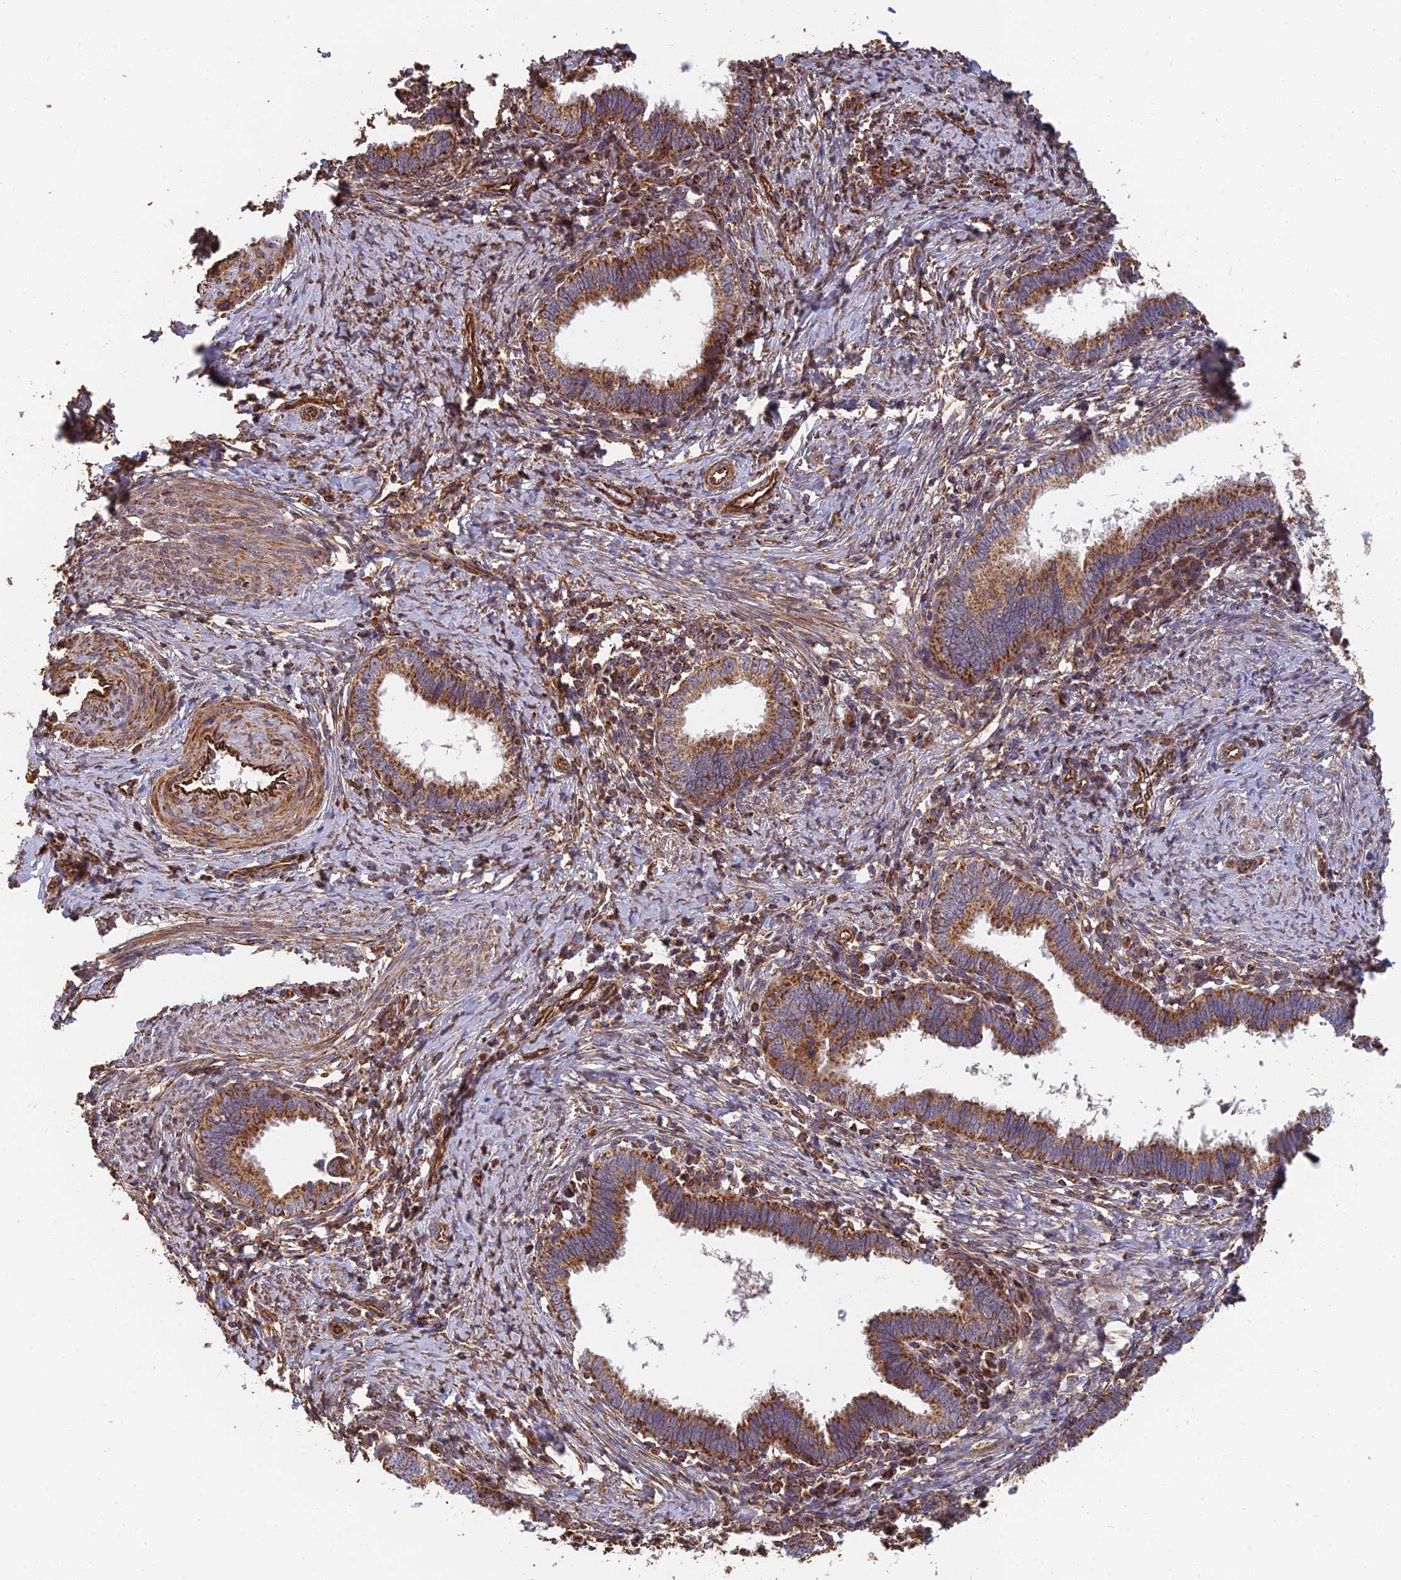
{"staining": {"intensity": "moderate", "quantity": ">75%", "location": "cytoplasmic/membranous"}, "tissue": "cervical cancer", "cell_type": "Tumor cells", "image_type": "cancer", "snomed": [{"axis": "morphology", "description": "Adenocarcinoma, NOS"}, {"axis": "topography", "description": "Cervix"}], "caption": "About >75% of tumor cells in cervical cancer reveal moderate cytoplasmic/membranous protein staining as visualized by brown immunohistochemical staining.", "gene": "DSTYK", "patient": {"sex": "female", "age": 36}}